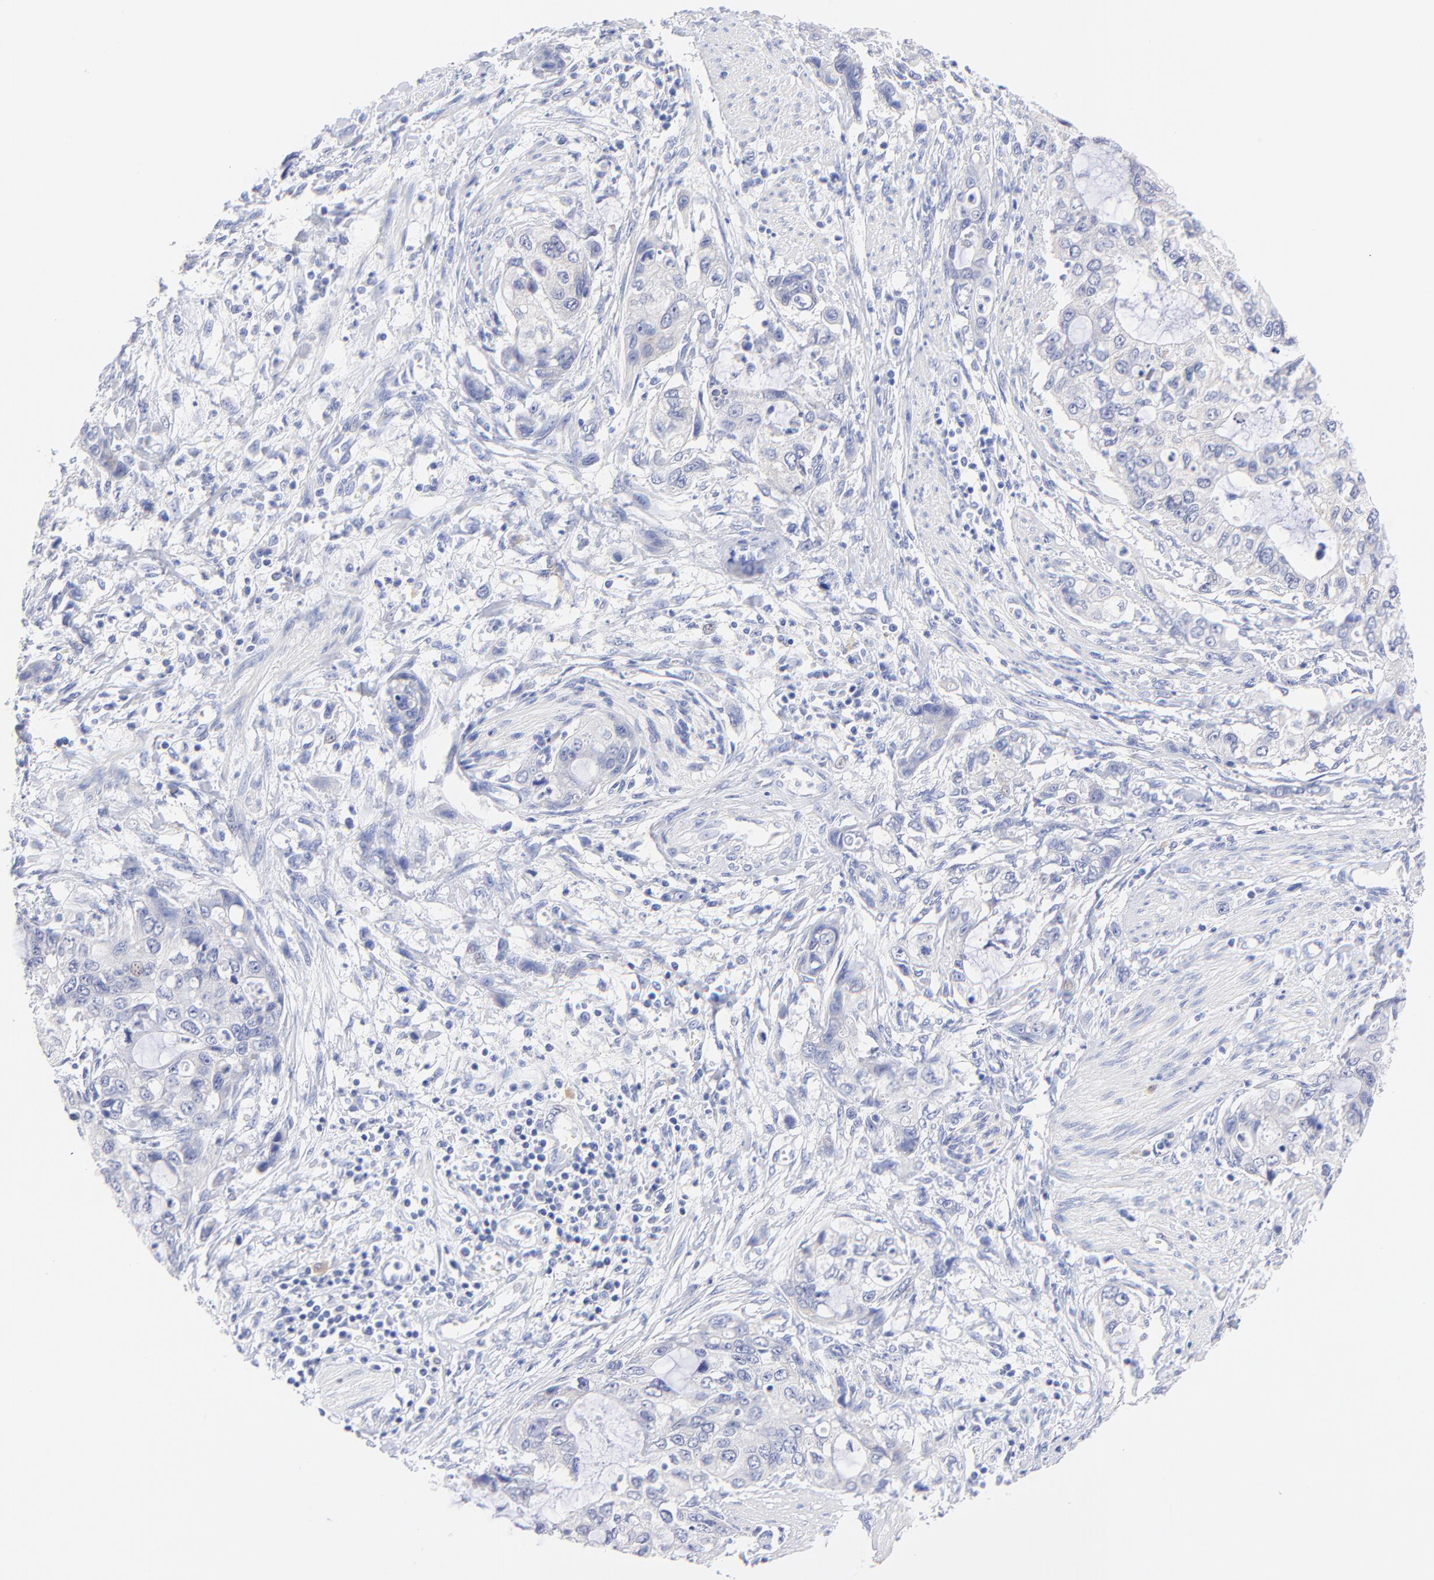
{"staining": {"intensity": "negative", "quantity": "none", "location": "none"}, "tissue": "stomach cancer", "cell_type": "Tumor cells", "image_type": "cancer", "snomed": [{"axis": "morphology", "description": "Adenocarcinoma, NOS"}, {"axis": "topography", "description": "Stomach, upper"}], "caption": "Immunohistochemistry micrograph of human adenocarcinoma (stomach) stained for a protein (brown), which exhibits no positivity in tumor cells. (DAB immunohistochemistry visualized using brightfield microscopy, high magnification).", "gene": "EBP", "patient": {"sex": "female", "age": 52}}